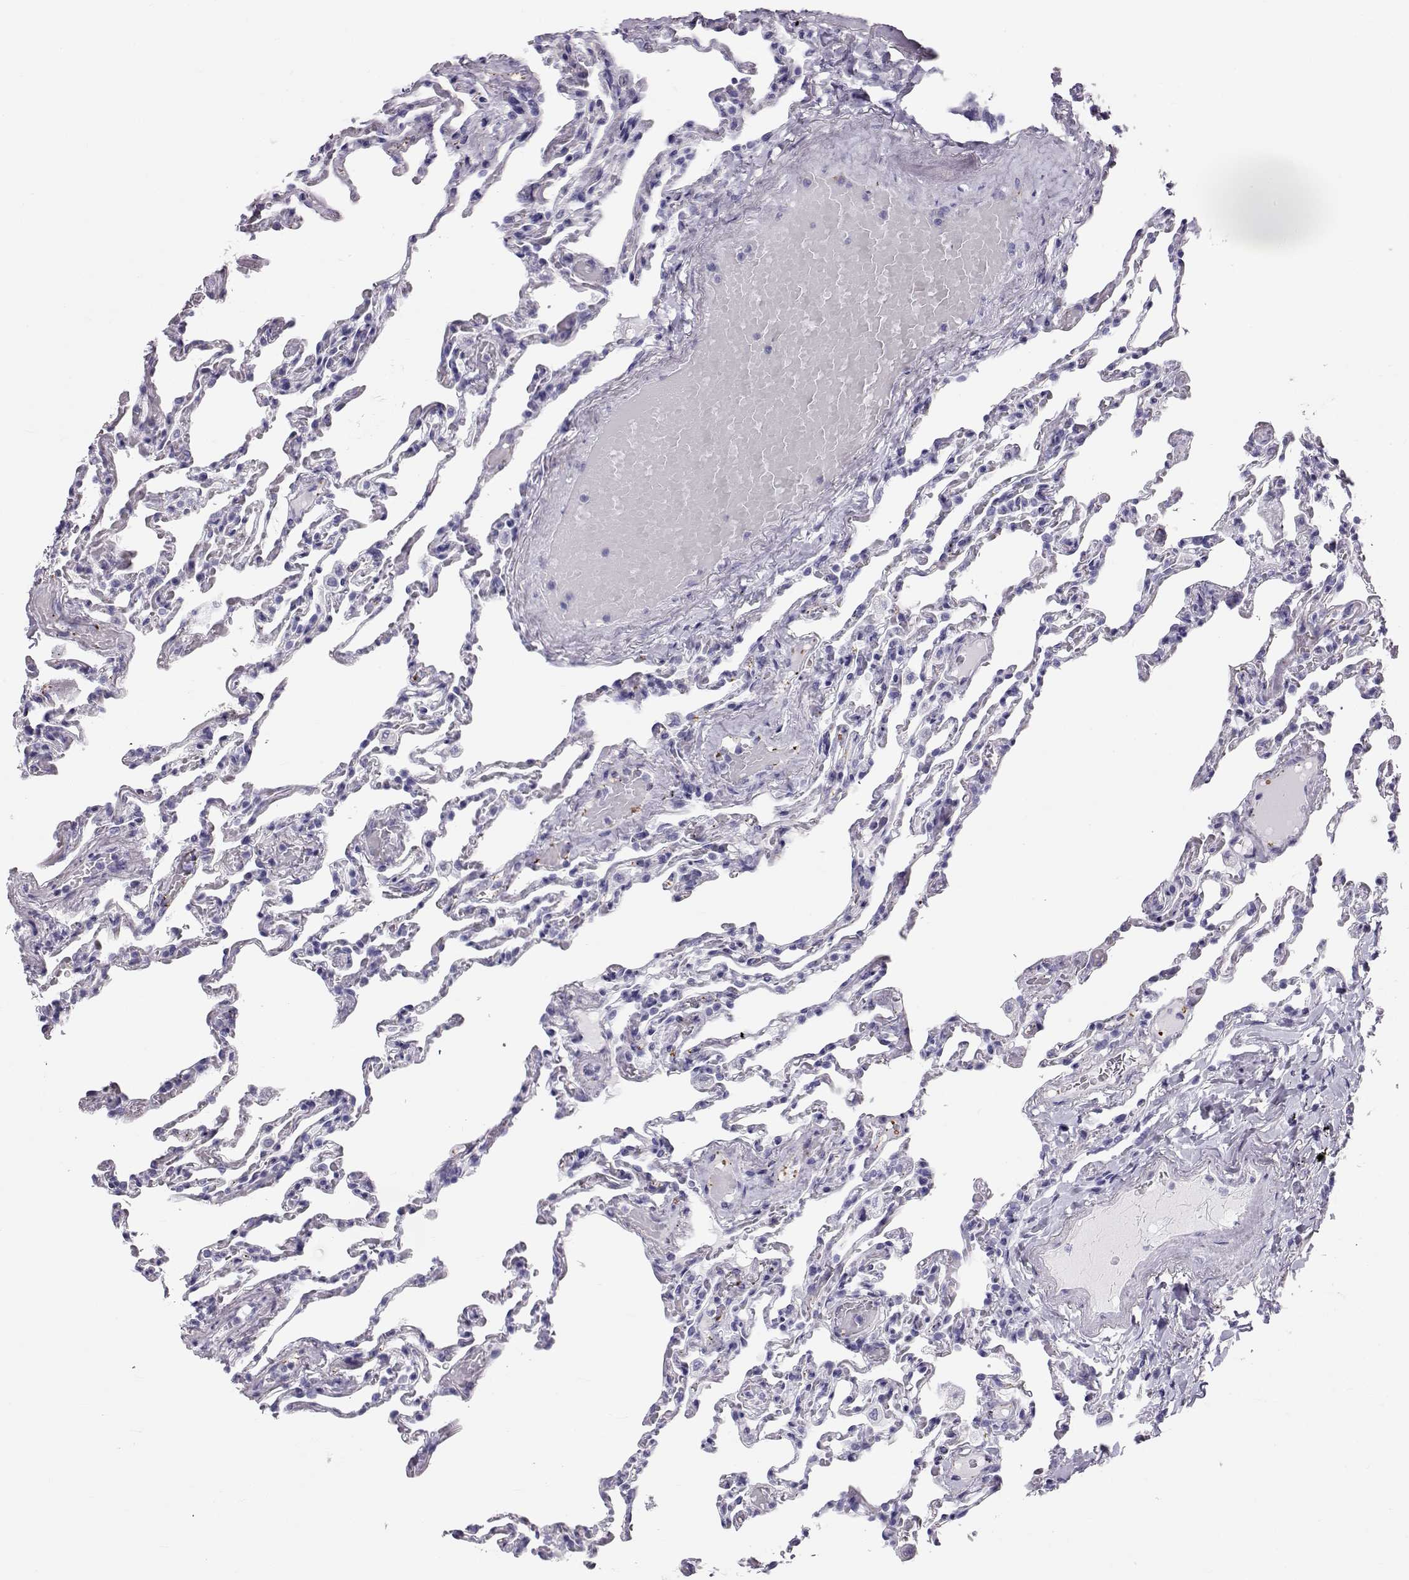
{"staining": {"intensity": "negative", "quantity": "none", "location": "none"}, "tissue": "lung", "cell_type": "Alveolar cells", "image_type": "normal", "snomed": [{"axis": "morphology", "description": "Normal tissue, NOS"}, {"axis": "topography", "description": "Lung"}], "caption": "Immunohistochemistry image of unremarkable lung stained for a protein (brown), which exhibits no expression in alveolar cells. The staining is performed using DAB (3,3'-diaminobenzidine) brown chromogen with nuclei counter-stained in using hematoxylin.", "gene": "RD3", "patient": {"sex": "female", "age": 43}}